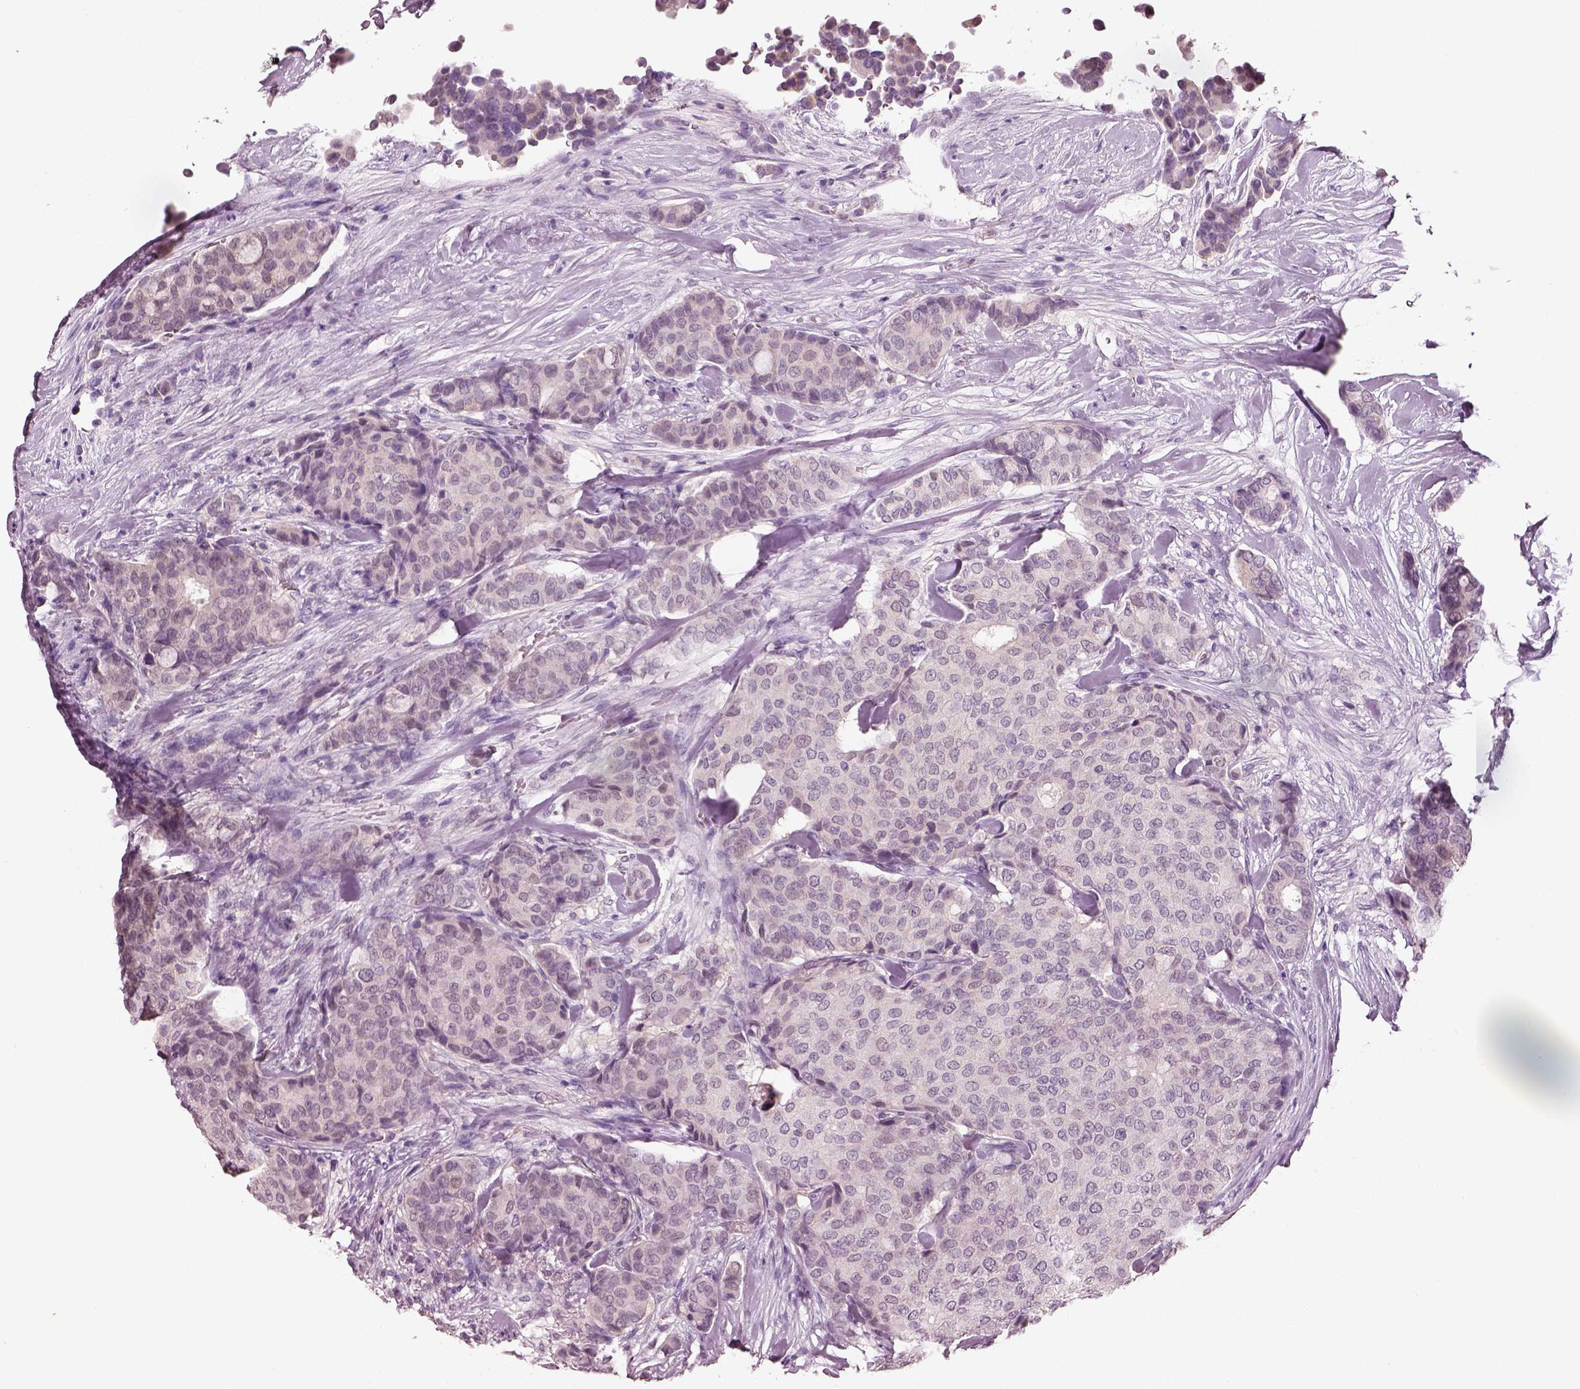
{"staining": {"intensity": "negative", "quantity": "none", "location": "none"}, "tissue": "breast cancer", "cell_type": "Tumor cells", "image_type": "cancer", "snomed": [{"axis": "morphology", "description": "Duct carcinoma"}, {"axis": "topography", "description": "Breast"}], "caption": "There is no significant expression in tumor cells of breast cancer.", "gene": "ELSPBP1", "patient": {"sex": "female", "age": 75}}